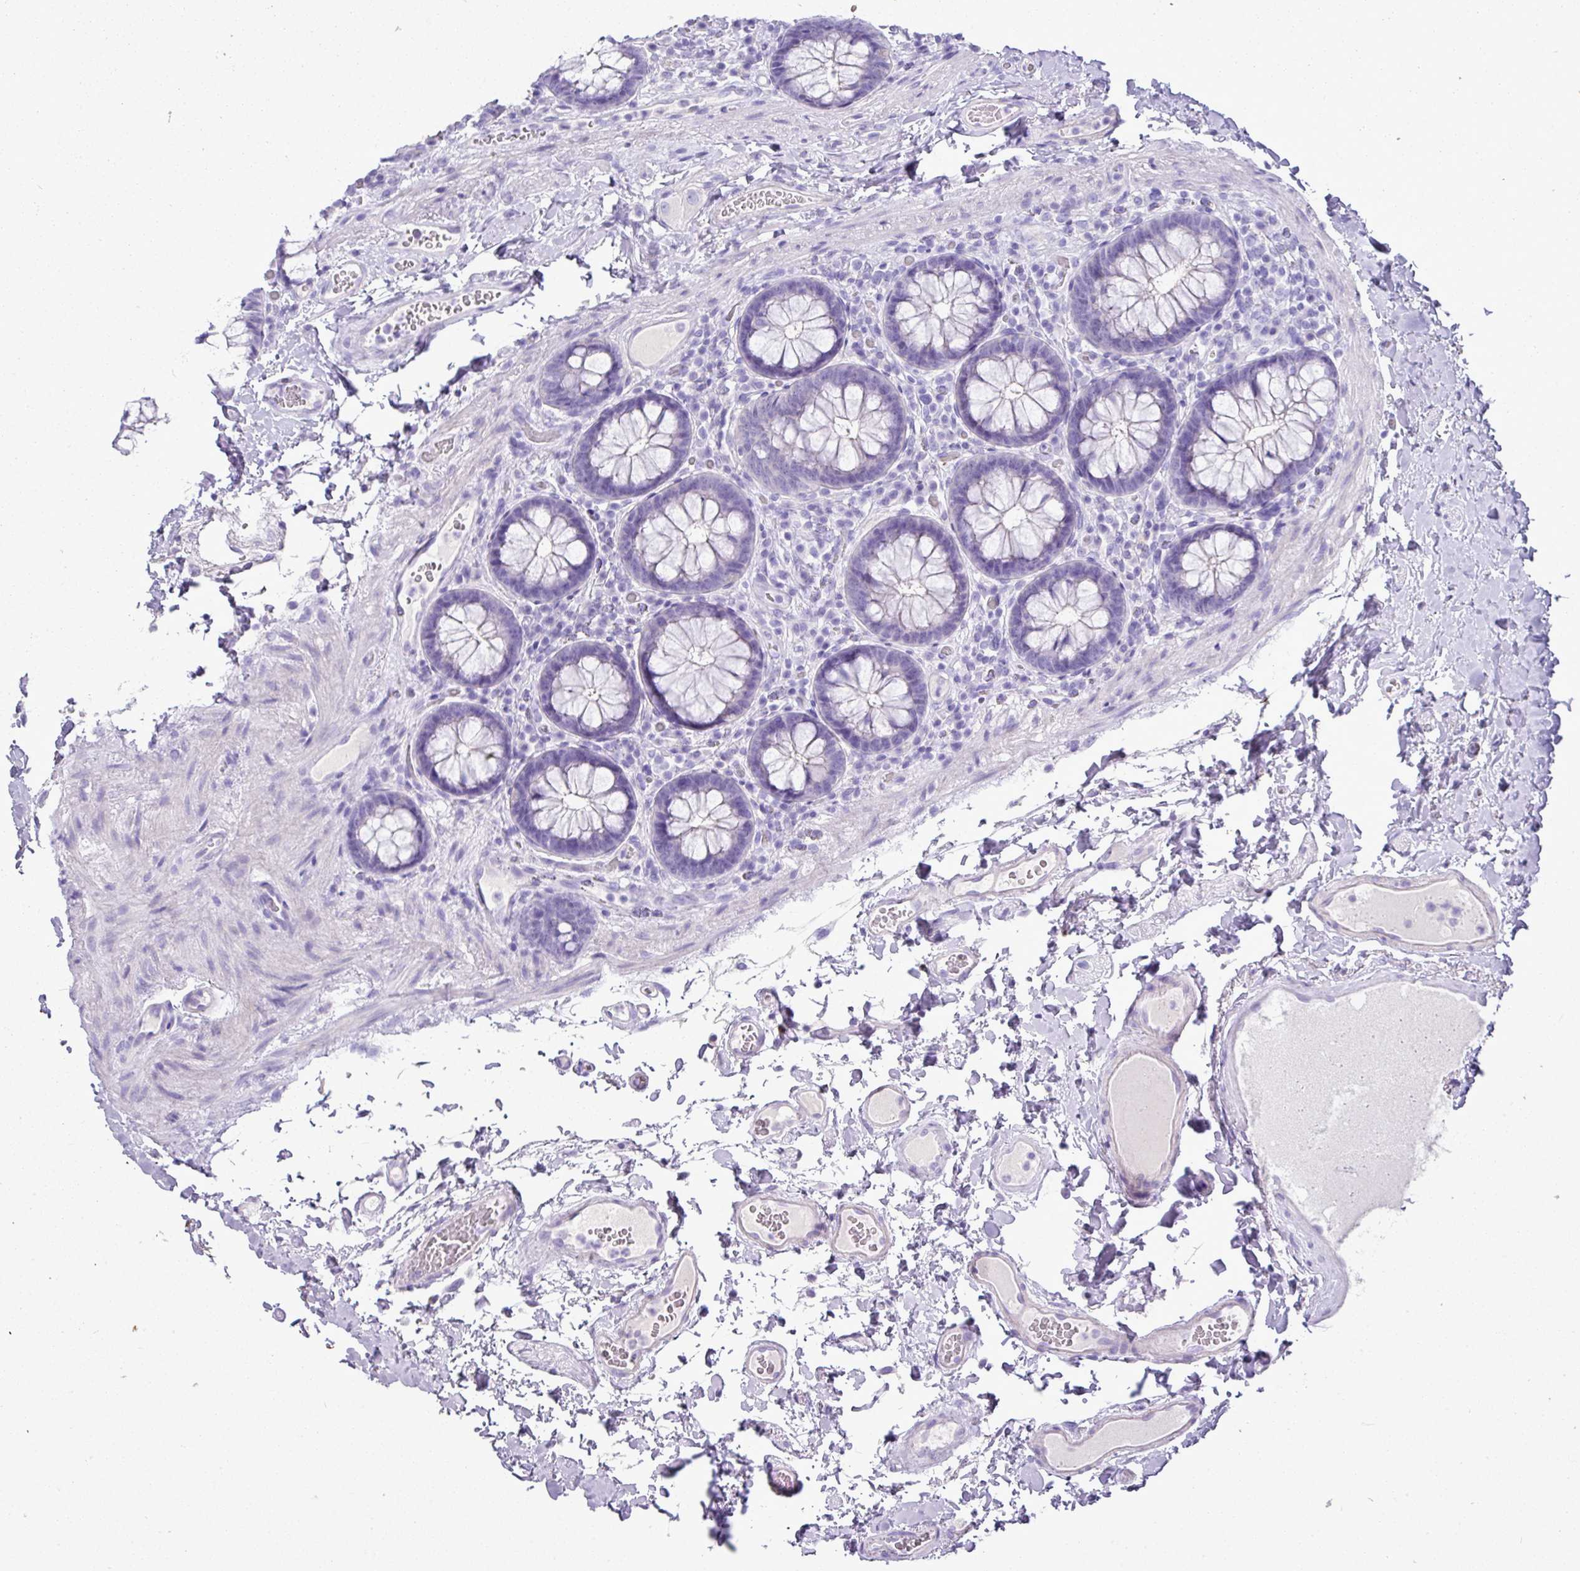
{"staining": {"intensity": "negative", "quantity": "none", "location": "none"}, "tissue": "colon", "cell_type": "Endothelial cells", "image_type": "normal", "snomed": [{"axis": "morphology", "description": "Normal tissue, NOS"}, {"axis": "topography", "description": "Colon"}], "caption": "A micrograph of human colon is negative for staining in endothelial cells.", "gene": "GSTA1", "patient": {"sex": "male", "age": 84}}